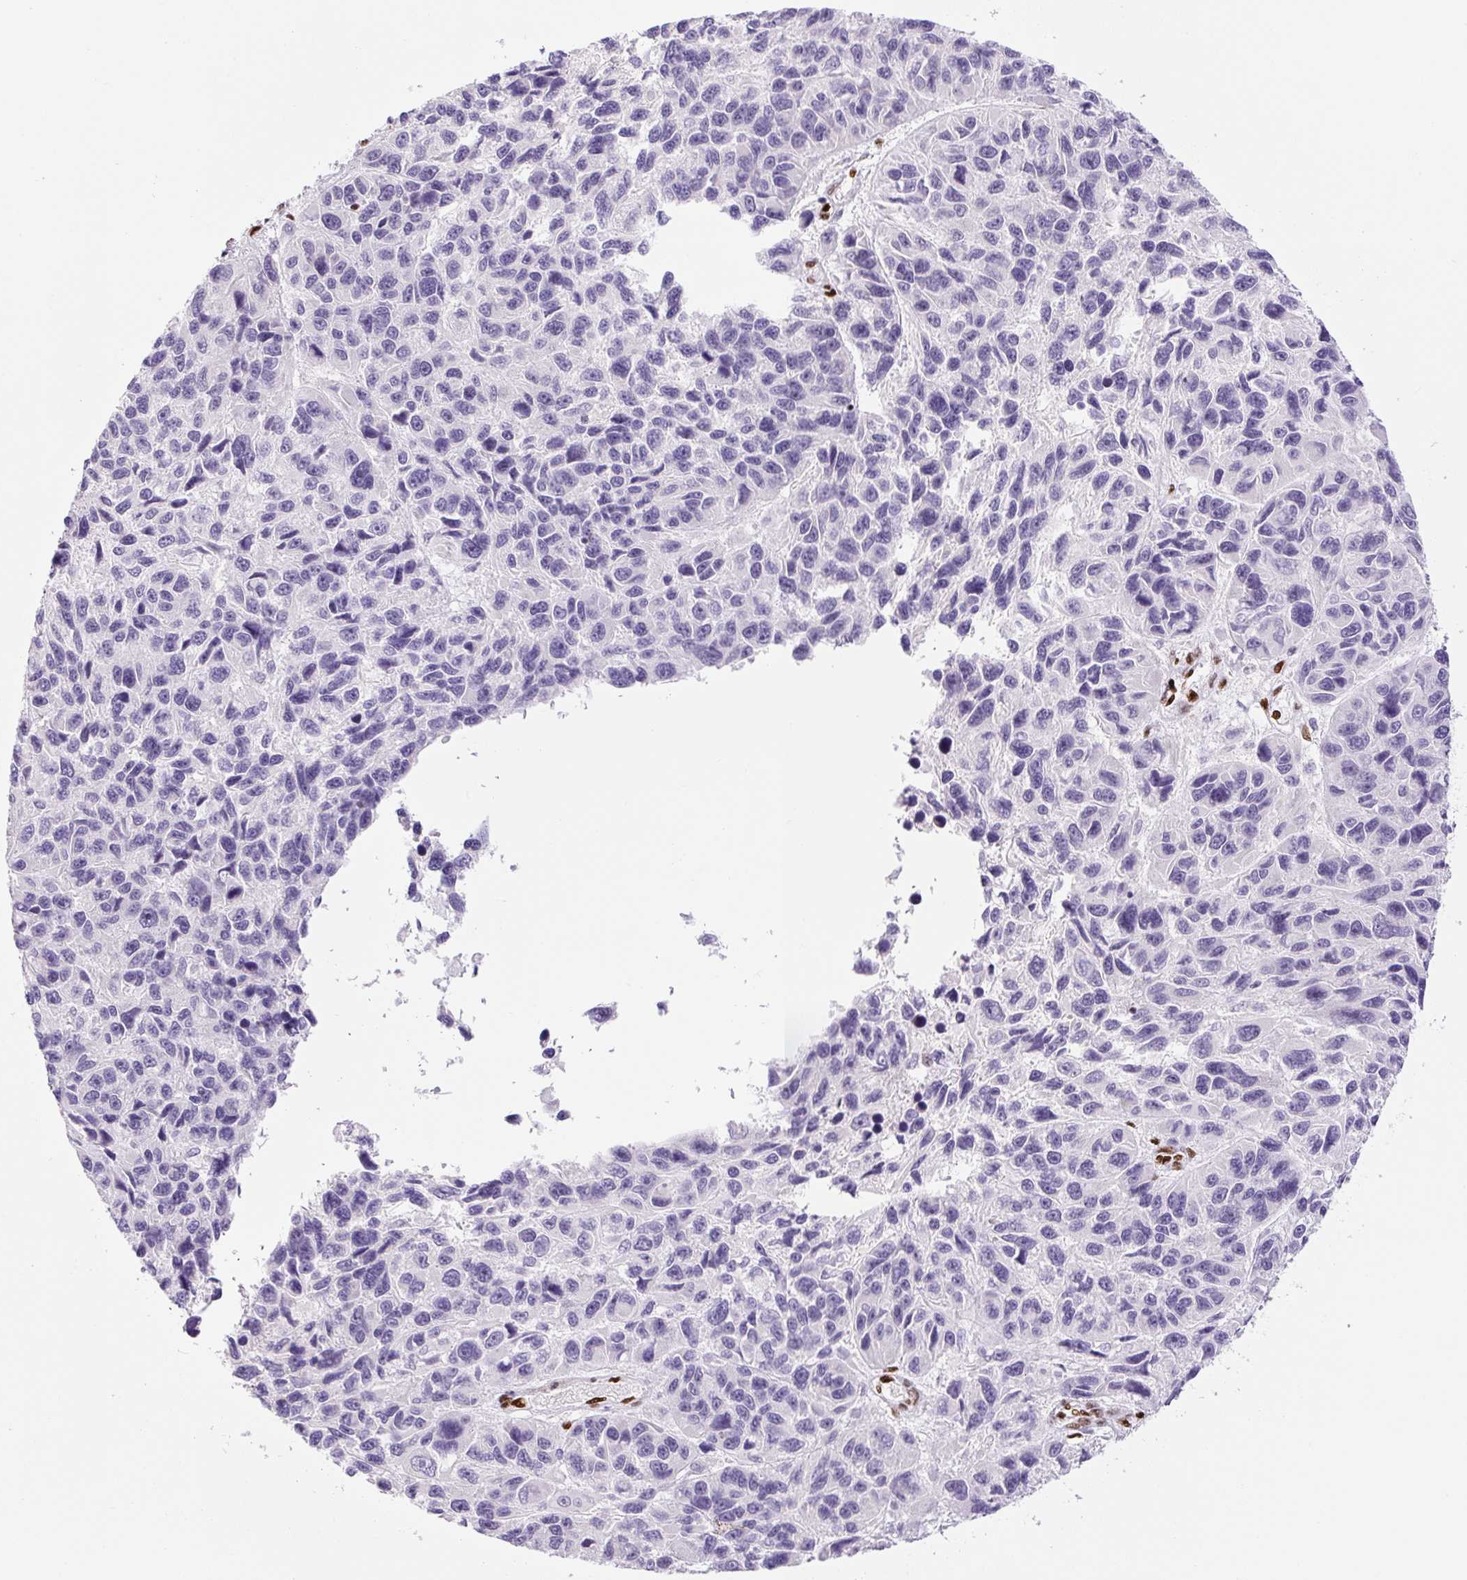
{"staining": {"intensity": "negative", "quantity": "none", "location": "none"}, "tissue": "melanoma", "cell_type": "Tumor cells", "image_type": "cancer", "snomed": [{"axis": "morphology", "description": "Malignant melanoma, NOS"}, {"axis": "topography", "description": "Skin"}], "caption": "Melanoma was stained to show a protein in brown. There is no significant expression in tumor cells. (DAB IHC visualized using brightfield microscopy, high magnification).", "gene": "ZEB1", "patient": {"sex": "male", "age": 53}}